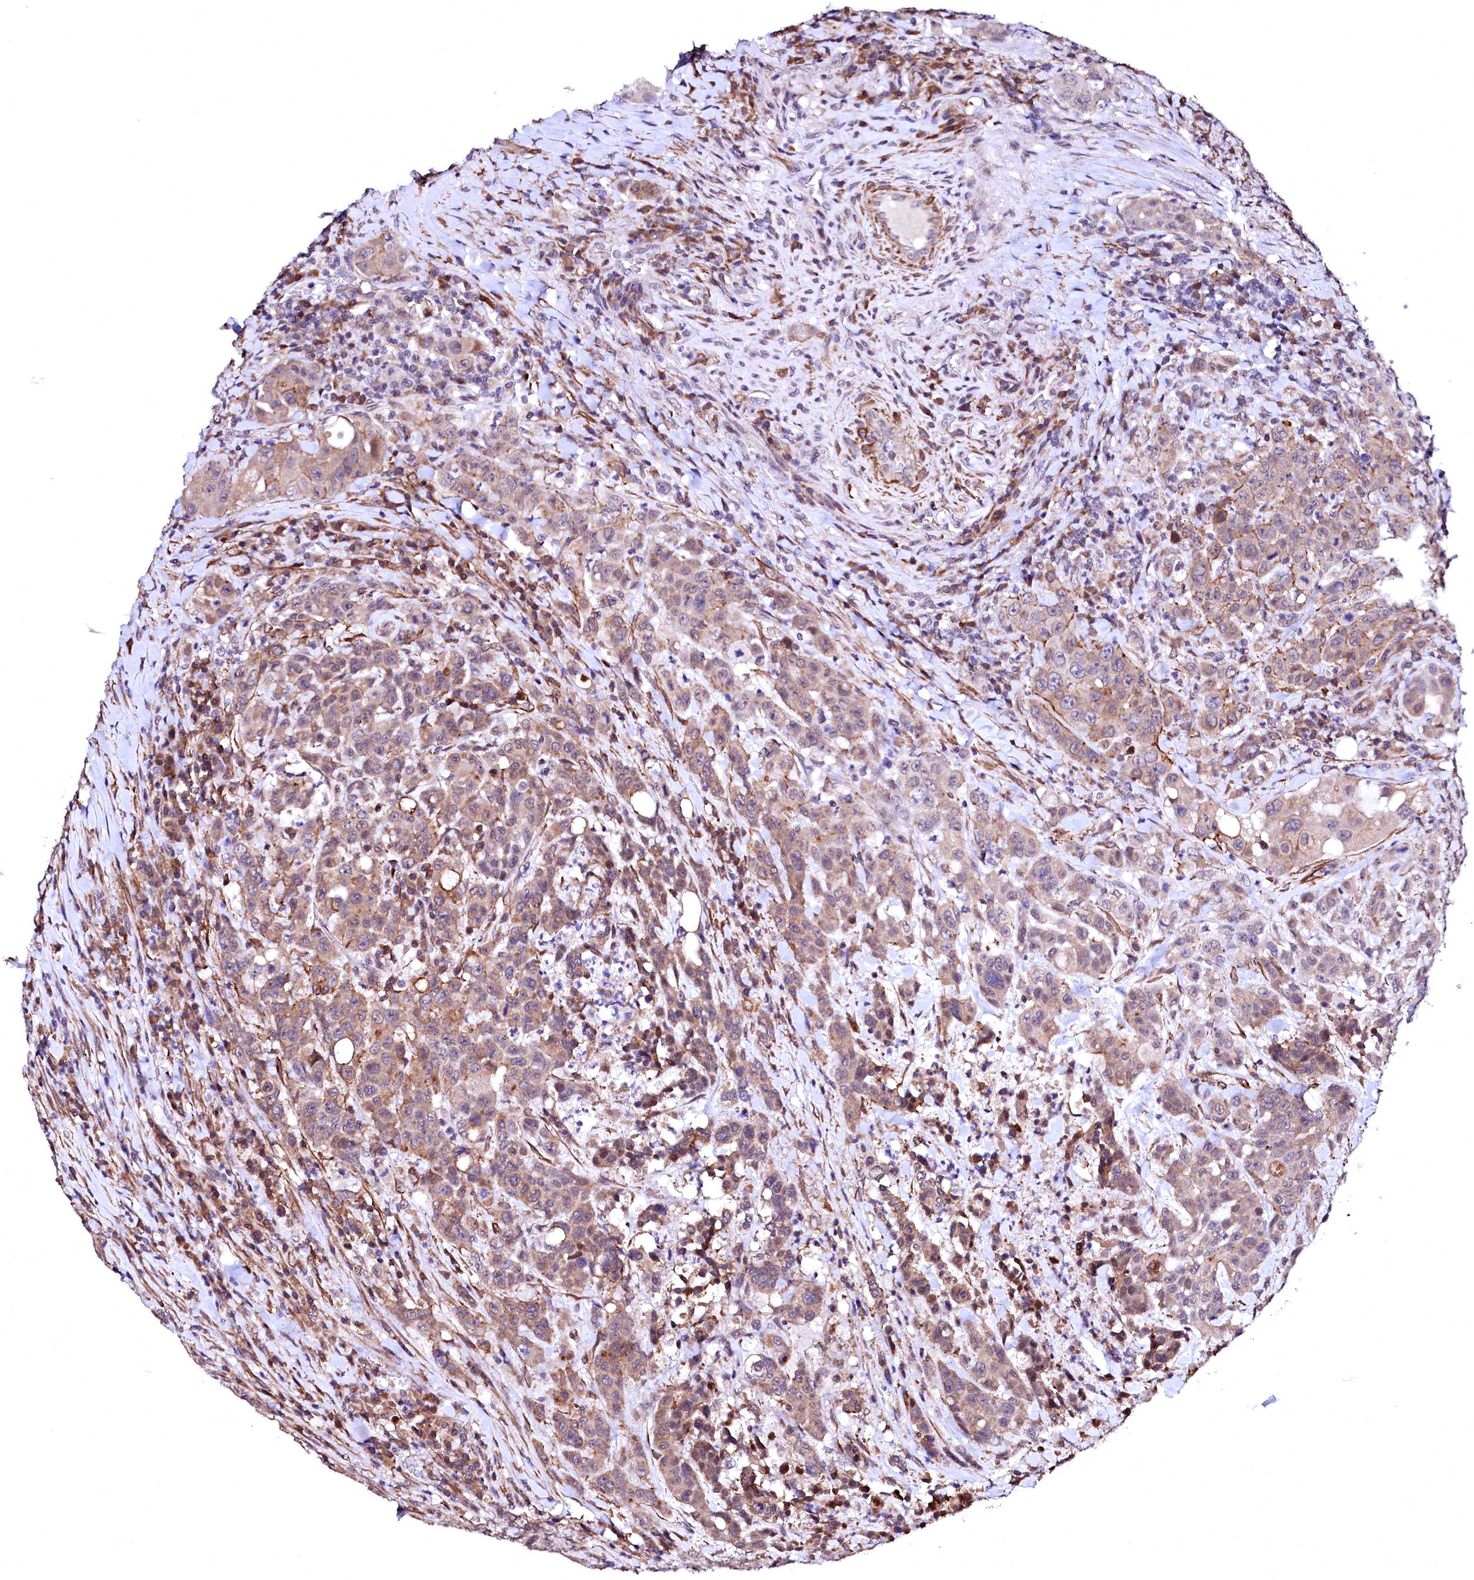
{"staining": {"intensity": "moderate", "quantity": "25%-75%", "location": "cytoplasmic/membranous"}, "tissue": "colorectal cancer", "cell_type": "Tumor cells", "image_type": "cancer", "snomed": [{"axis": "morphology", "description": "Adenocarcinoma, NOS"}, {"axis": "topography", "description": "Colon"}], "caption": "Immunohistochemical staining of human adenocarcinoma (colorectal) shows medium levels of moderate cytoplasmic/membranous protein positivity in about 25%-75% of tumor cells.", "gene": "GPR176", "patient": {"sex": "male", "age": 62}}